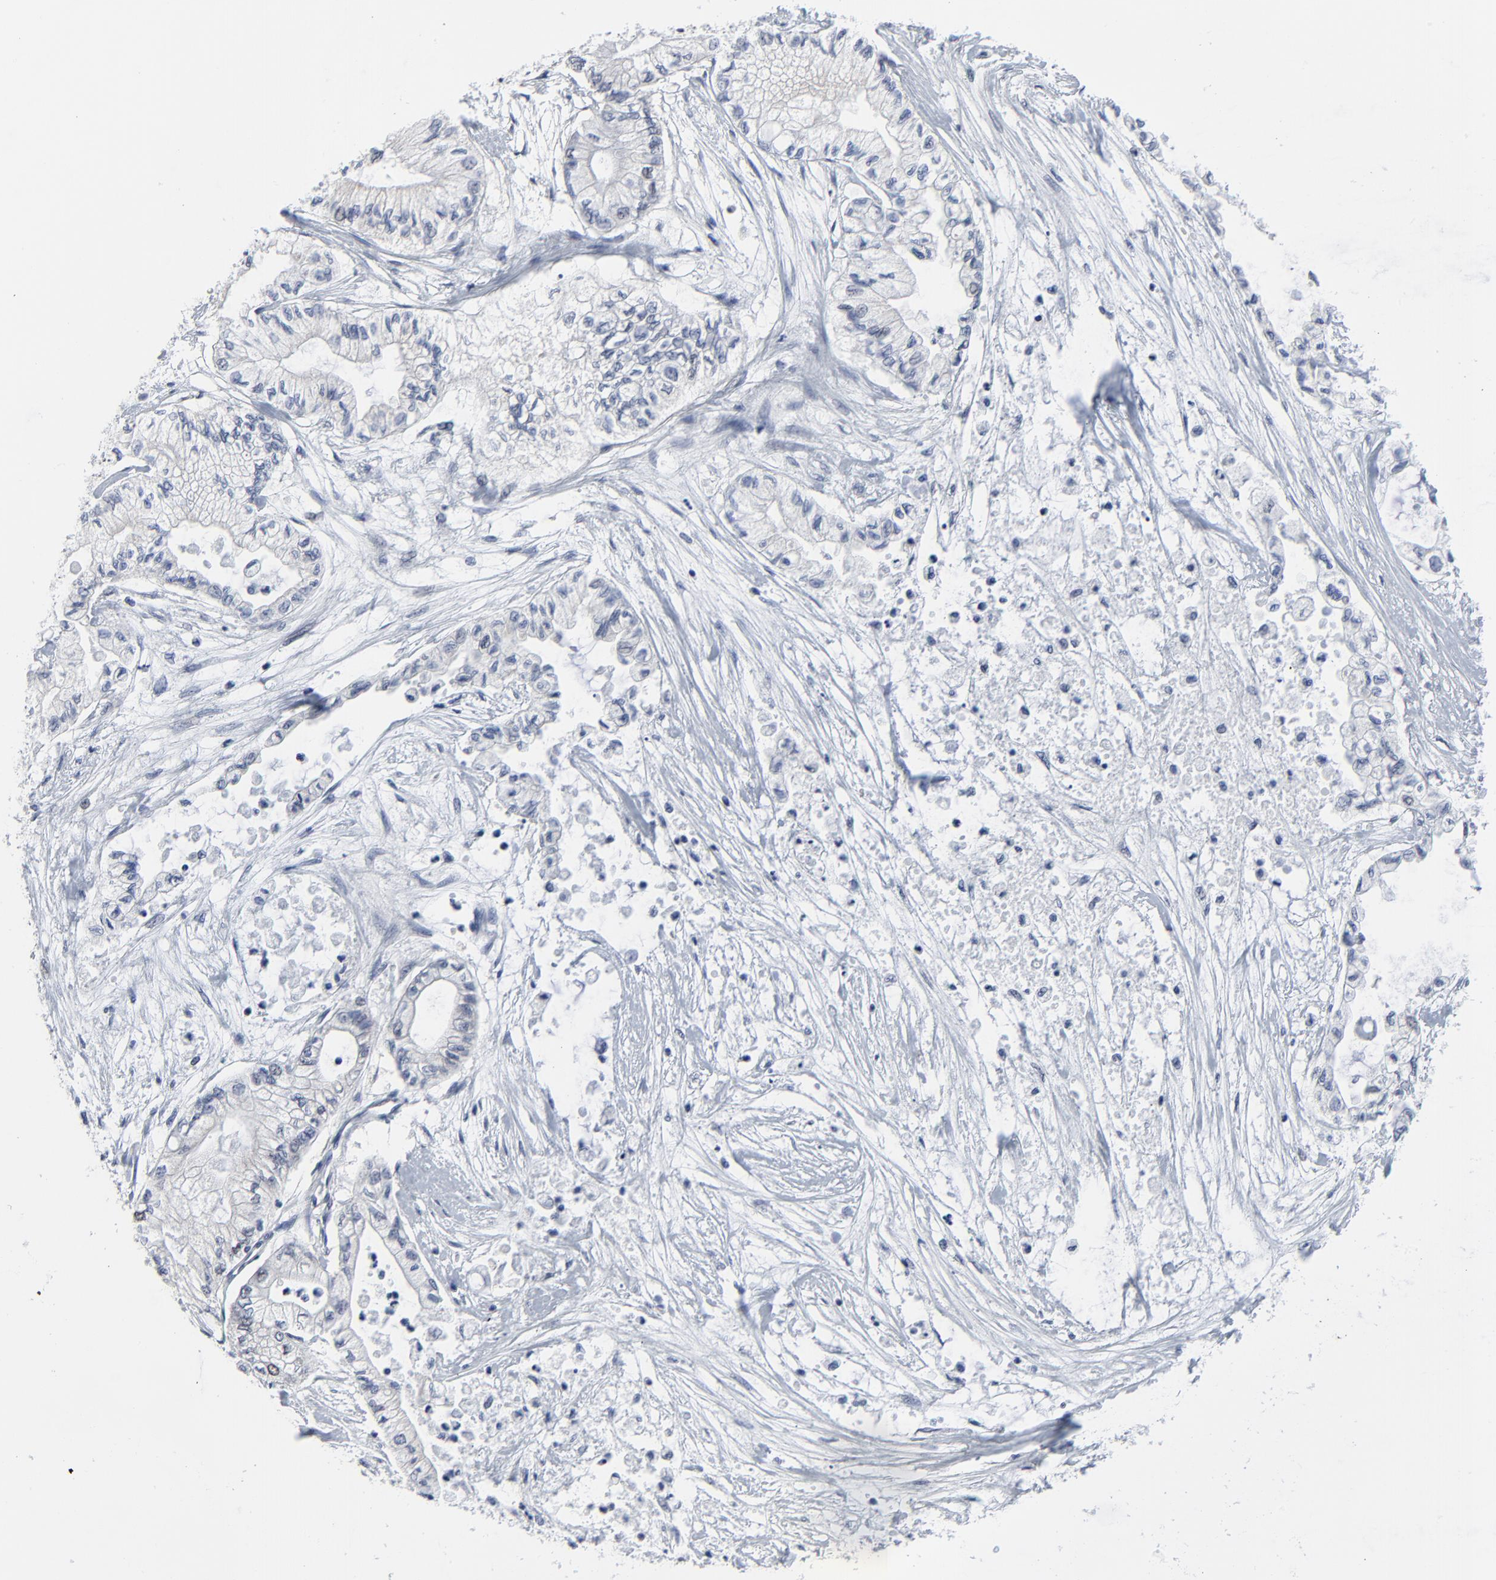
{"staining": {"intensity": "weak", "quantity": "<25%", "location": "nuclear"}, "tissue": "pancreatic cancer", "cell_type": "Tumor cells", "image_type": "cancer", "snomed": [{"axis": "morphology", "description": "Adenocarcinoma, NOS"}, {"axis": "topography", "description": "Pancreas"}], "caption": "This is a photomicrograph of IHC staining of pancreatic cancer, which shows no expression in tumor cells. Brightfield microscopy of immunohistochemistry stained with DAB (brown) and hematoxylin (blue), captured at high magnification.", "gene": "ZNF589", "patient": {"sex": "male", "age": 79}}